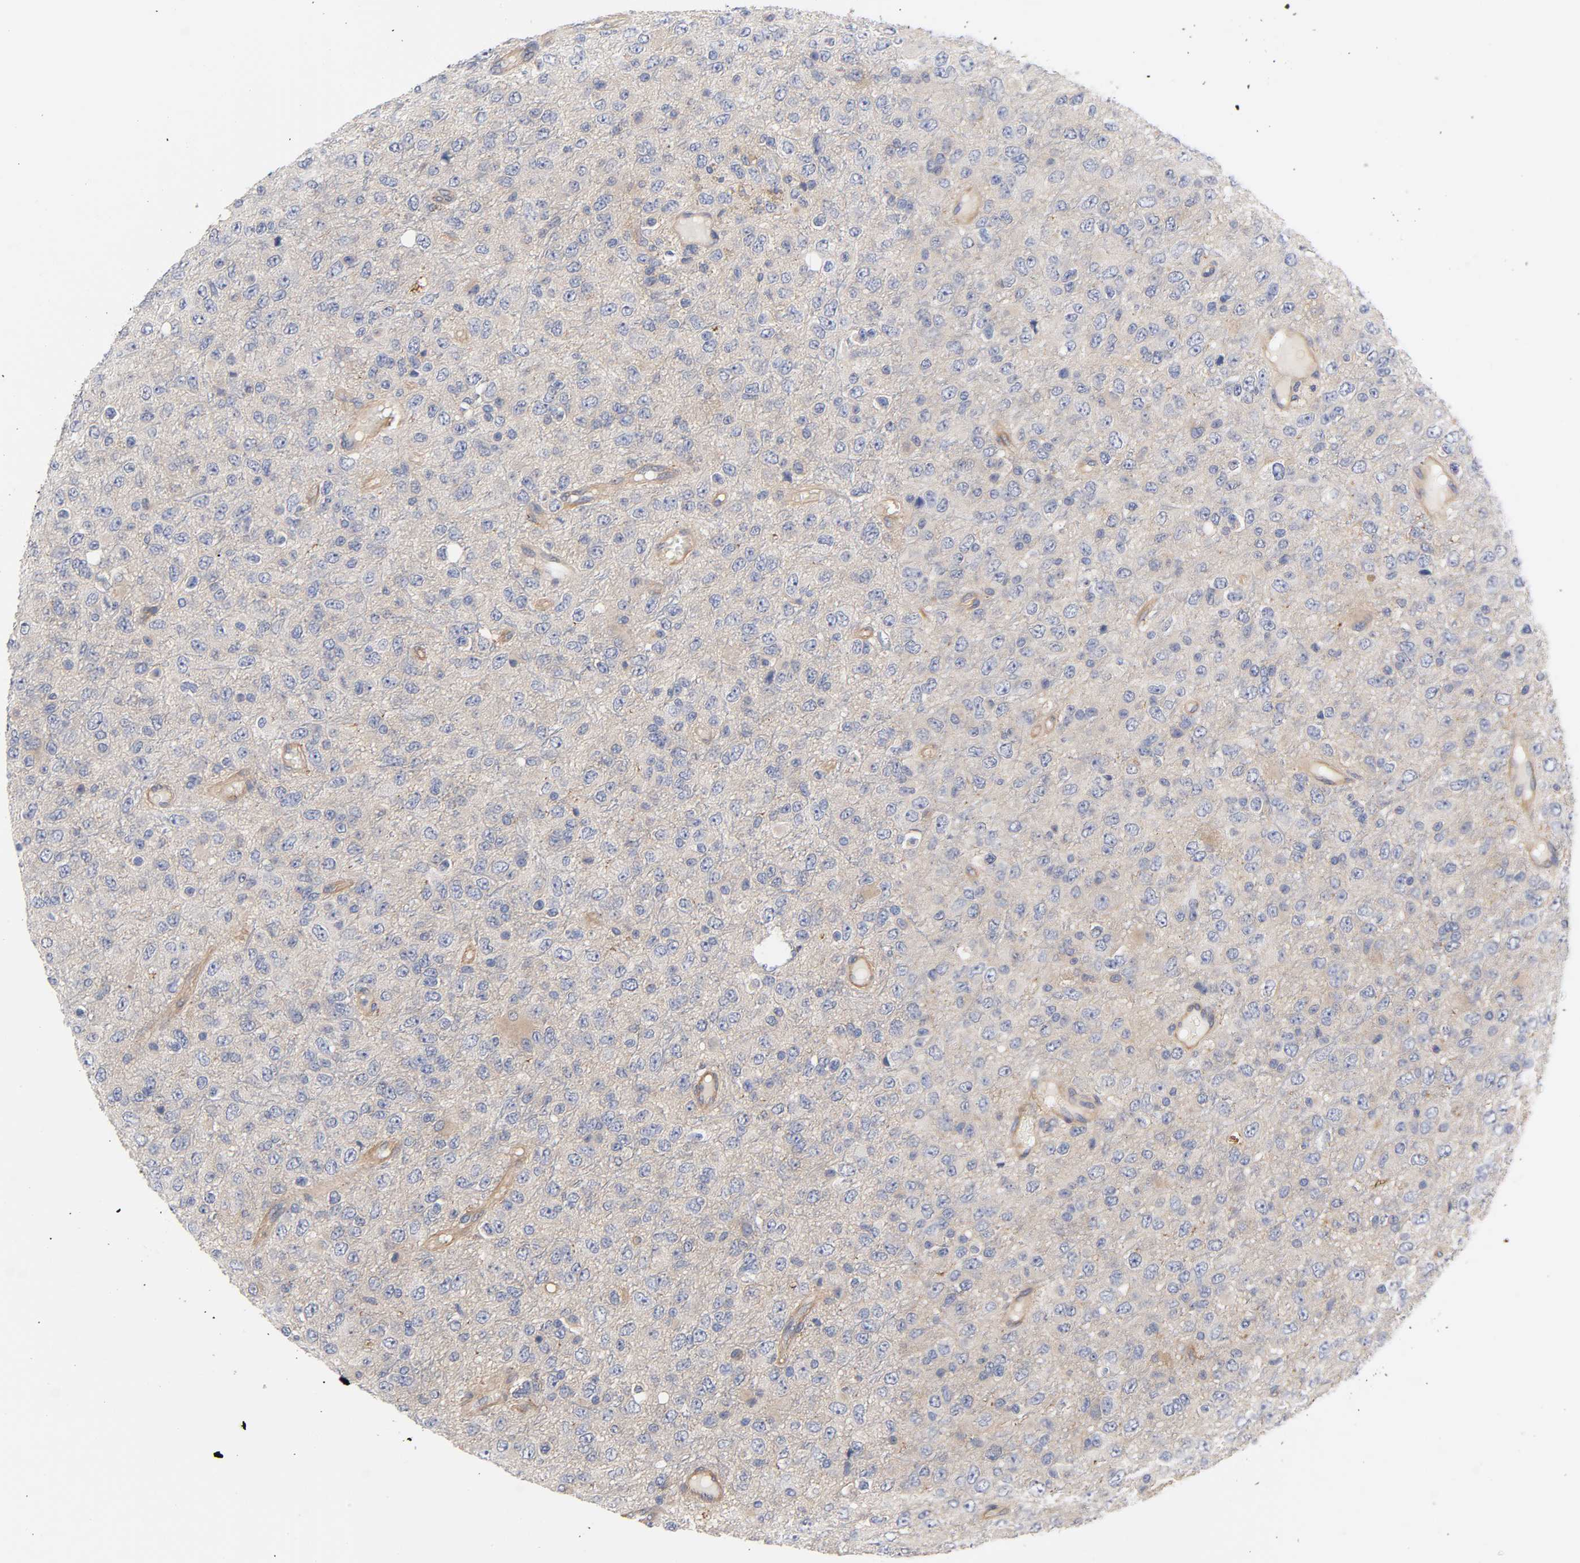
{"staining": {"intensity": "negative", "quantity": "none", "location": "none"}, "tissue": "glioma", "cell_type": "Tumor cells", "image_type": "cancer", "snomed": [{"axis": "morphology", "description": "Glioma, malignant, High grade"}, {"axis": "topography", "description": "pancreas cauda"}], "caption": "Tumor cells are negative for protein expression in human high-grade glioma (malignant). (Brightfield microscopy of DAB (3,3'-diaminobenzidine) IHC at high magnification).", "gene": "RAB13", "patient": {"sex": "male", "age": 60}}